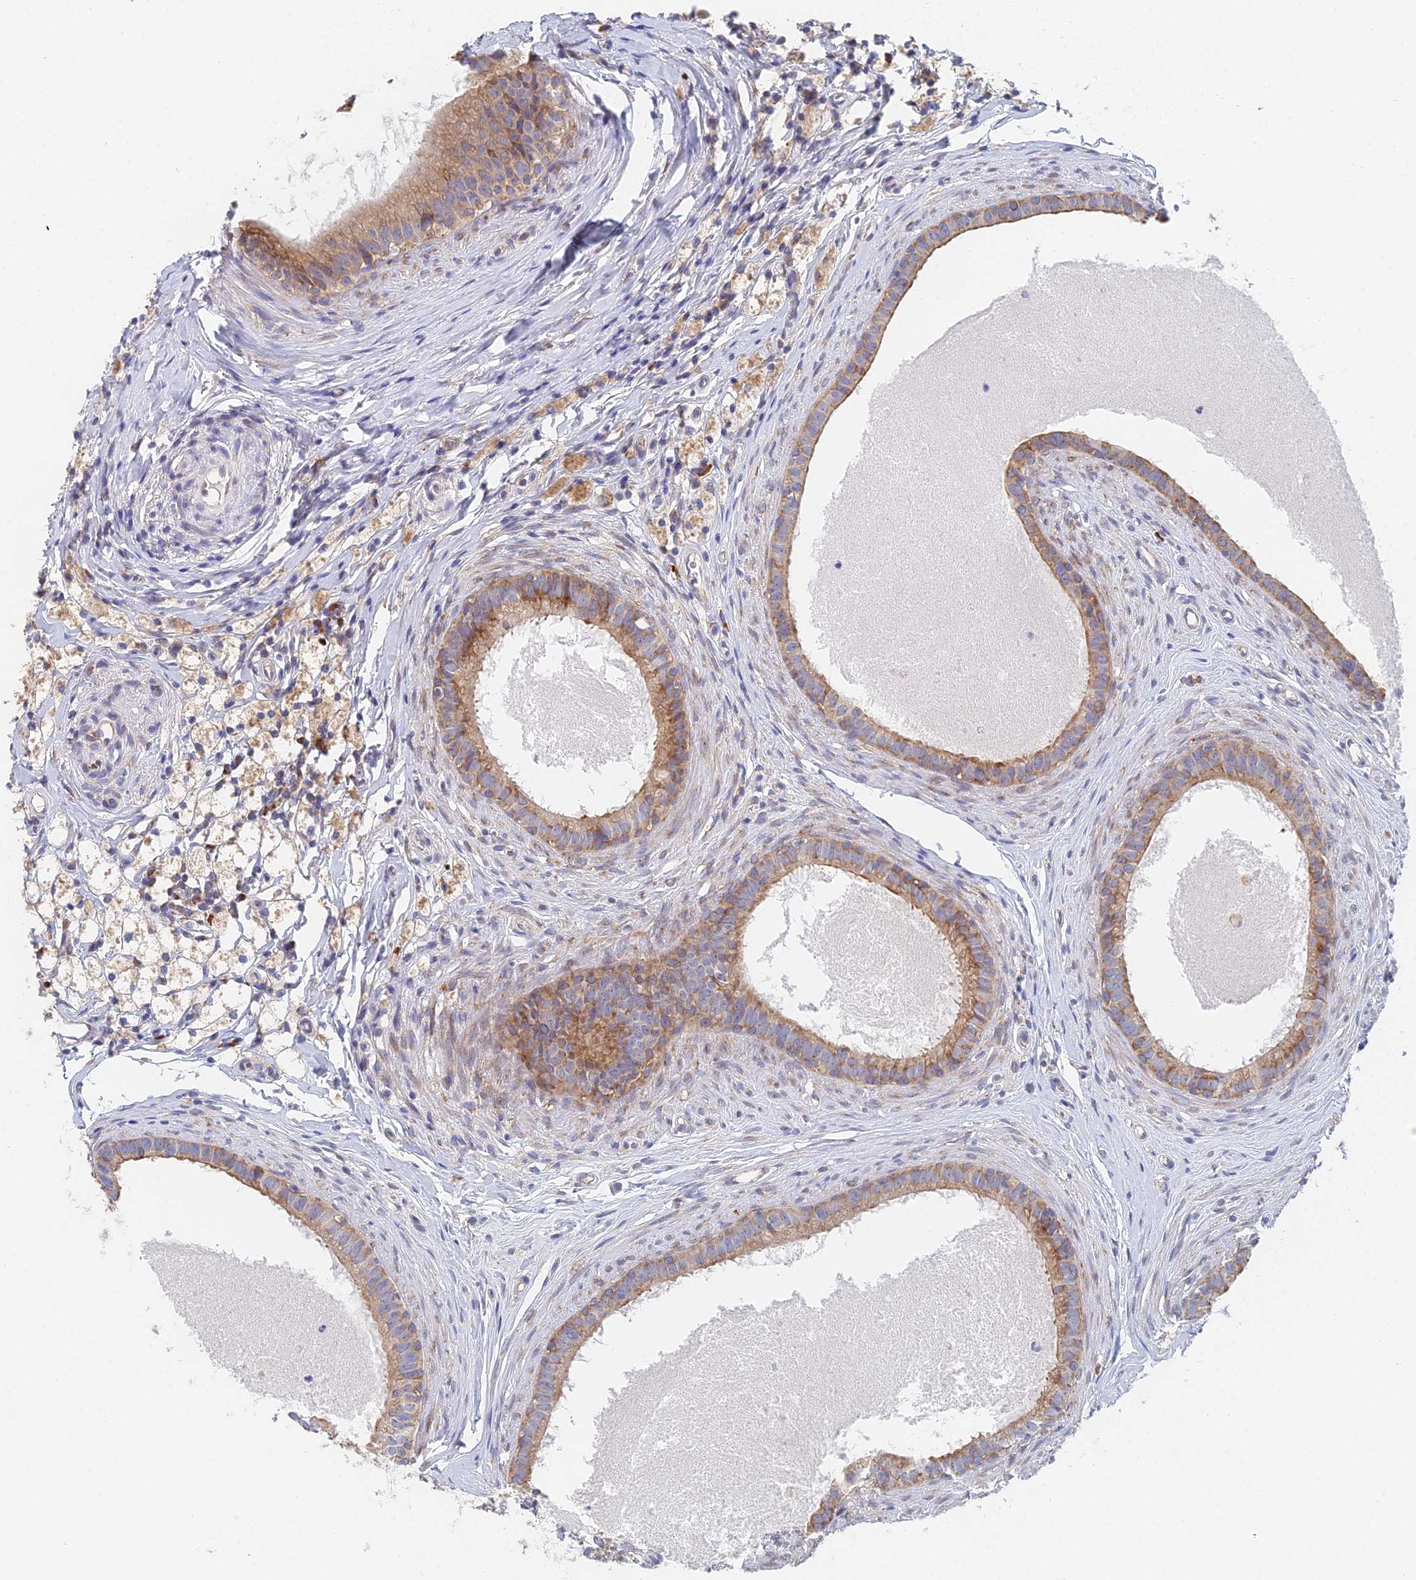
{"staining": {"intensity": "moderate", "quantity": ">75%", "location": "cytoplasmic/membranous"}, "tissue": "epididymis", "cell_type": "Glandular cells", "image_type": "normal", "snomed": [{"axis": "morphology", "description": "Normal tissue, NOS"}, {"axis": "topography", "description": "Epididymis"}], "caption": "Immunohistochemistry (DAB (3,3'-diaminobenzidine)) staining of benign epididymis exhibits moderate cytoplasmic/membranous protein staining in approximately >75% of glandular cells.", "gene": "ELOF1", "patient": {"sex": "male", "age": 80}}